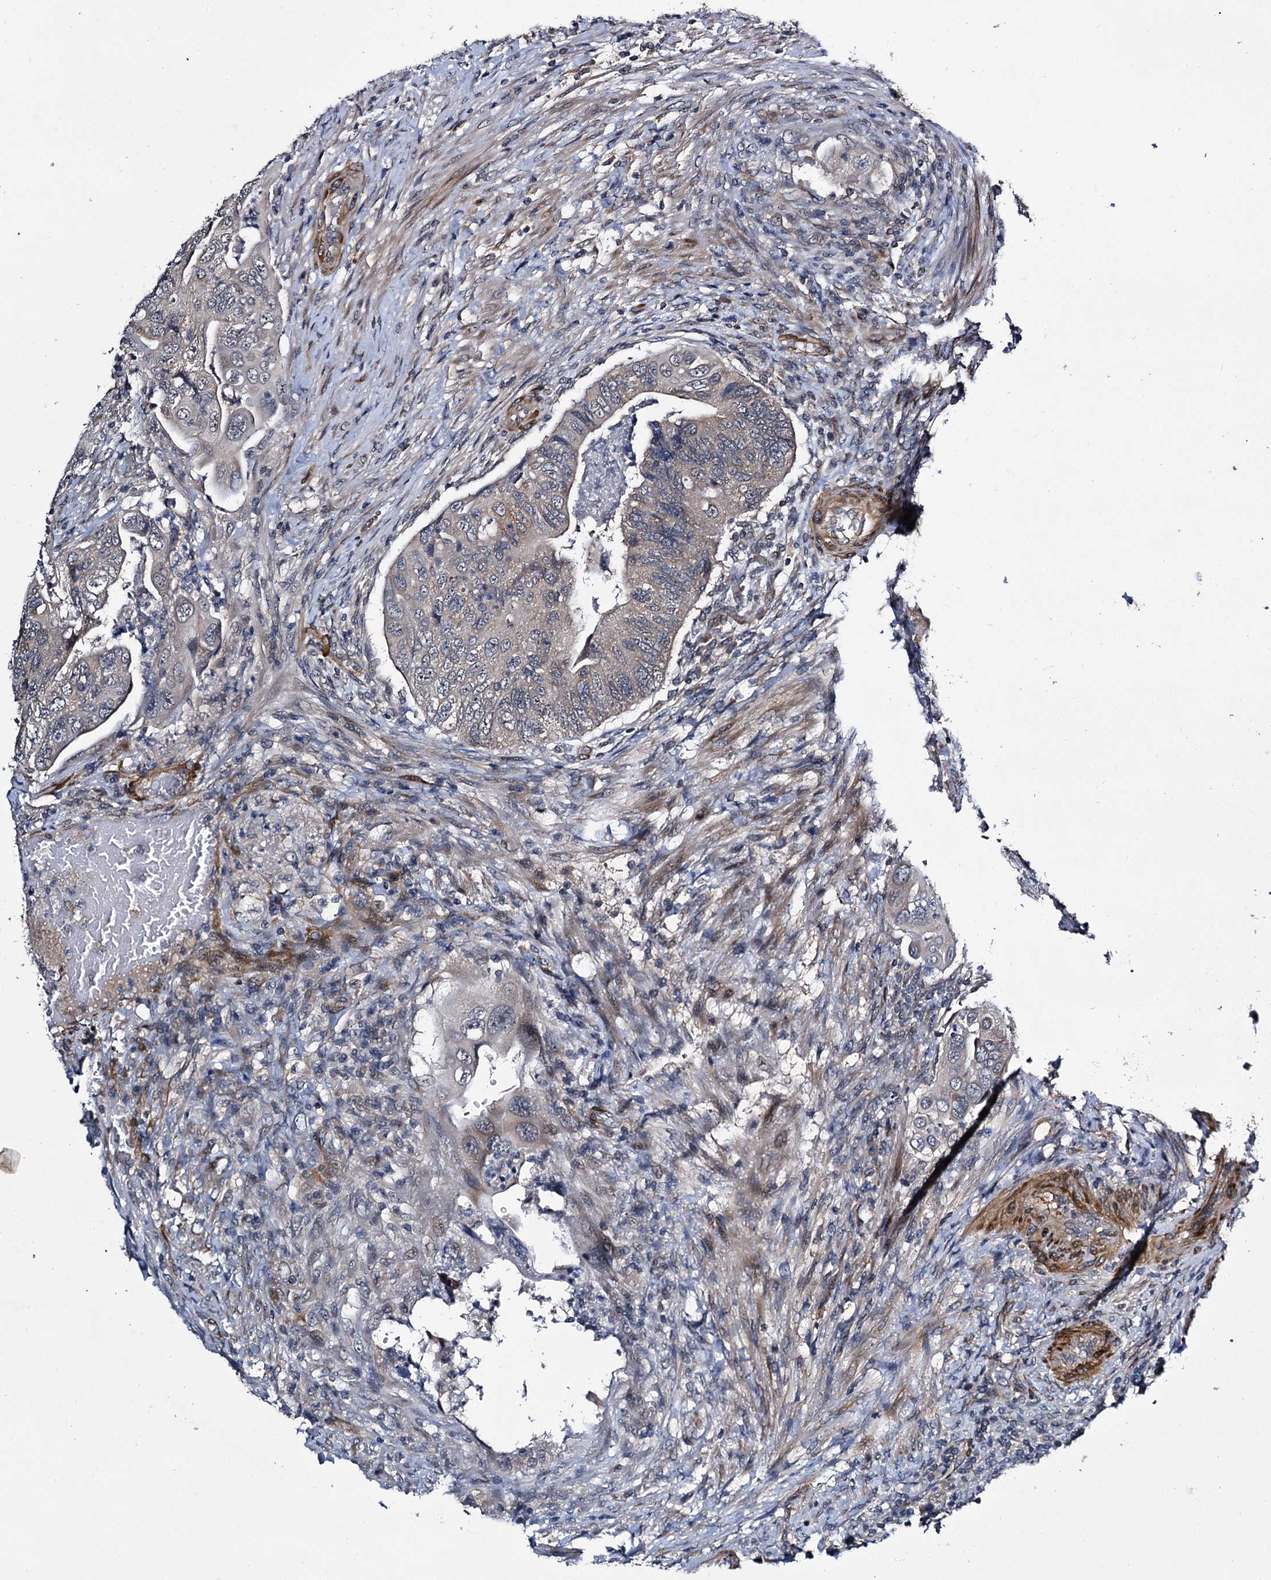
{"staining": {"intensity": "weak", "quantity": "<25%", "location": "cytoplasmic/membranous"}, "tissue": "colorectal cancer", "cell_type": "Tumor cells", "image_type": "cancer", "snomed": [{"axis": "morphology", "description": "Adenocarcinoma, NOS"}, {"axis": "topography", "description": "Rectum"}], "caption": "Tumor cells show no significant protein positivity in colorectal cancer (adenocarcinoma).", "gene": "ARHGAP42", "patient": {"sex": "male", "age": 63}}